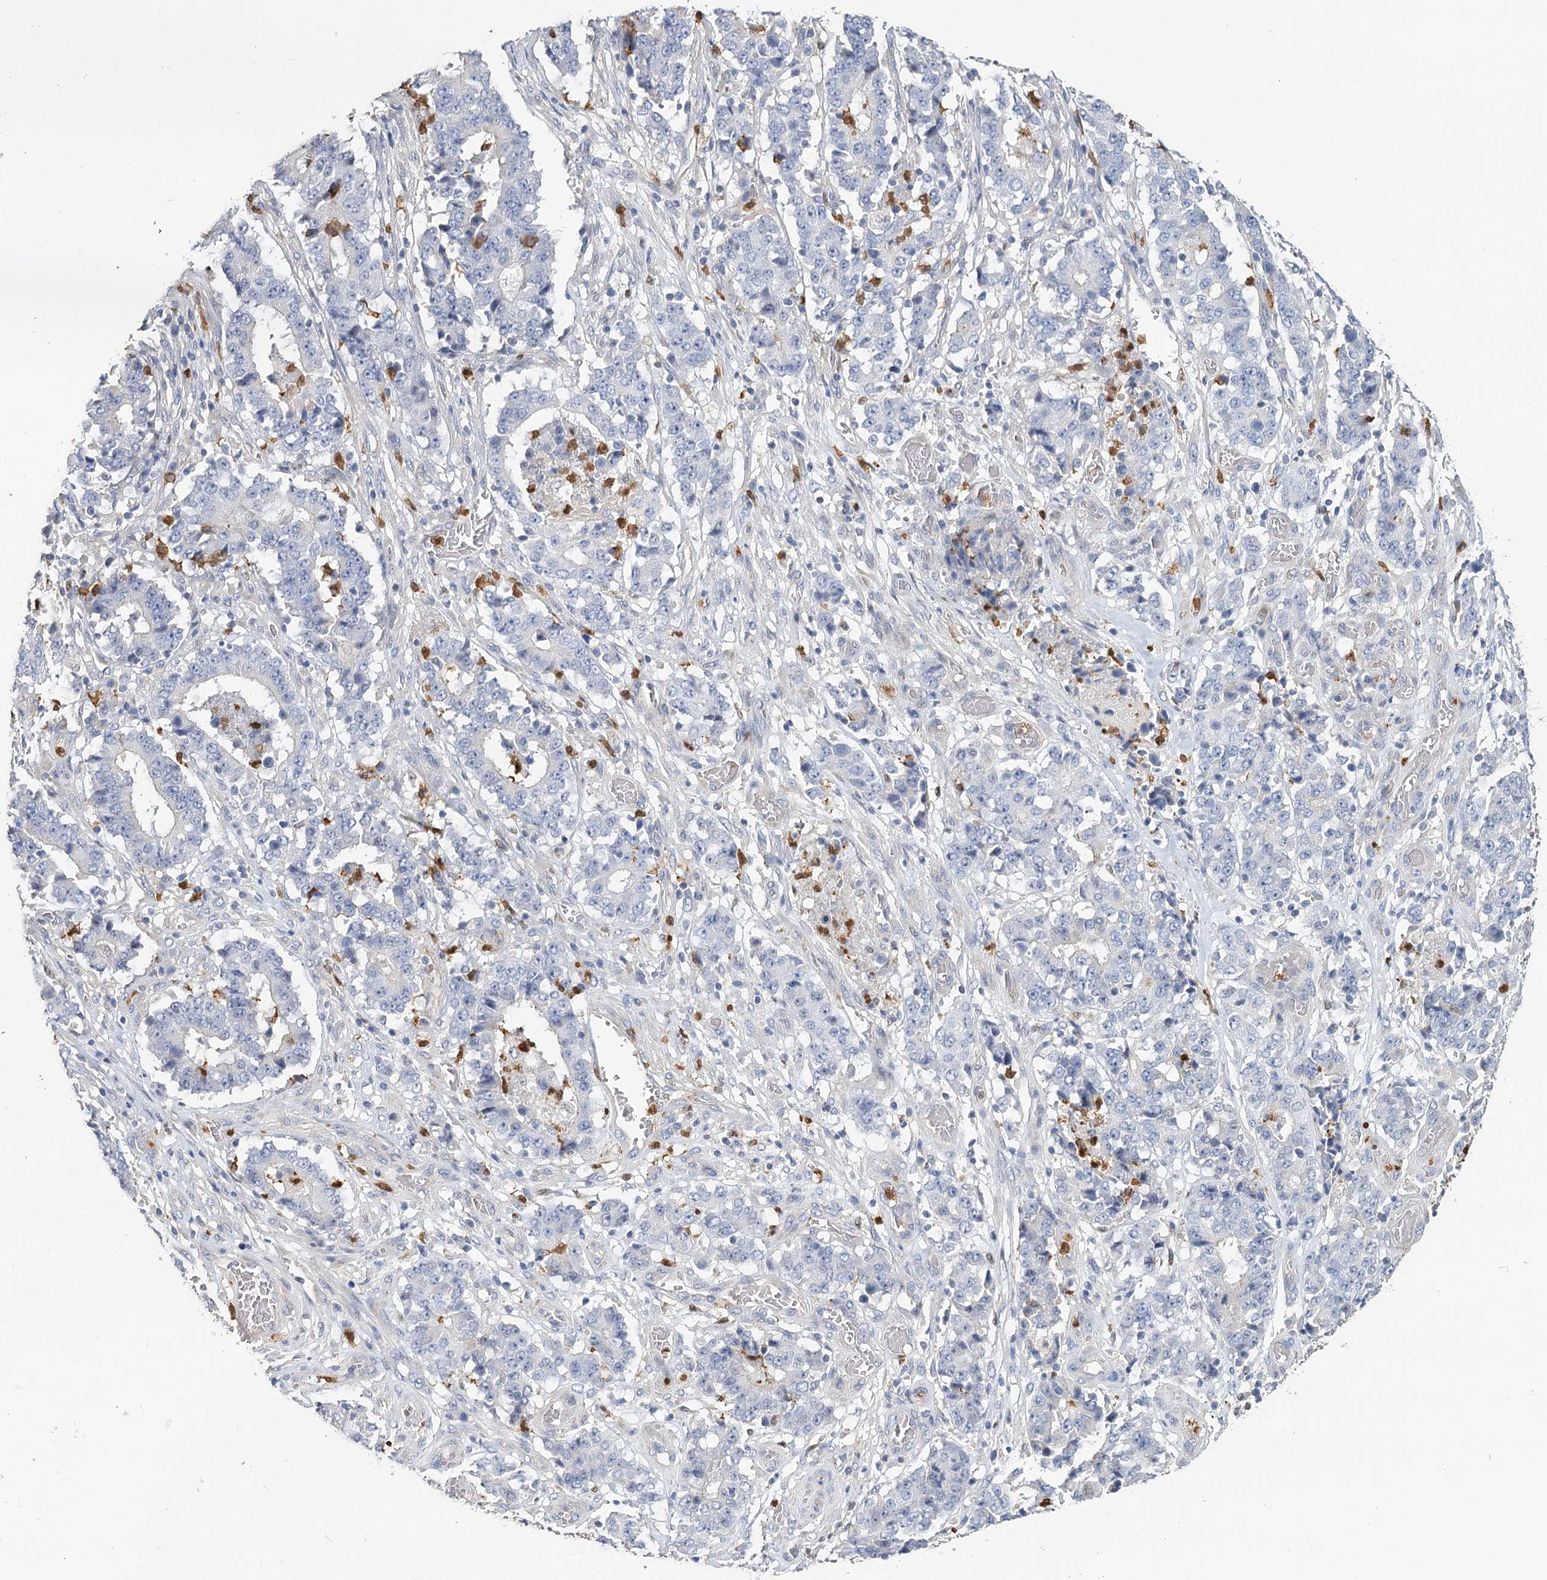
{"staining": {"intensity": "negative", "quantity": "none", "location": "none"}, "tissue": "stomach cancer", "cell_type": "Tumor cells", "image_type": "cancer", "snomed": [{"axis": "morphology", "description": "Adenocarcinoma, NOS"}, {"axis": "topography", "description": "Stomach"}], "caption": "Adenocarcinoma (stomach) was stained to show a protein in brown. There is no significant positivity in tumor cells.", "gene": "EPB41L5", "patient": {"sex": "male", "age": 59}}